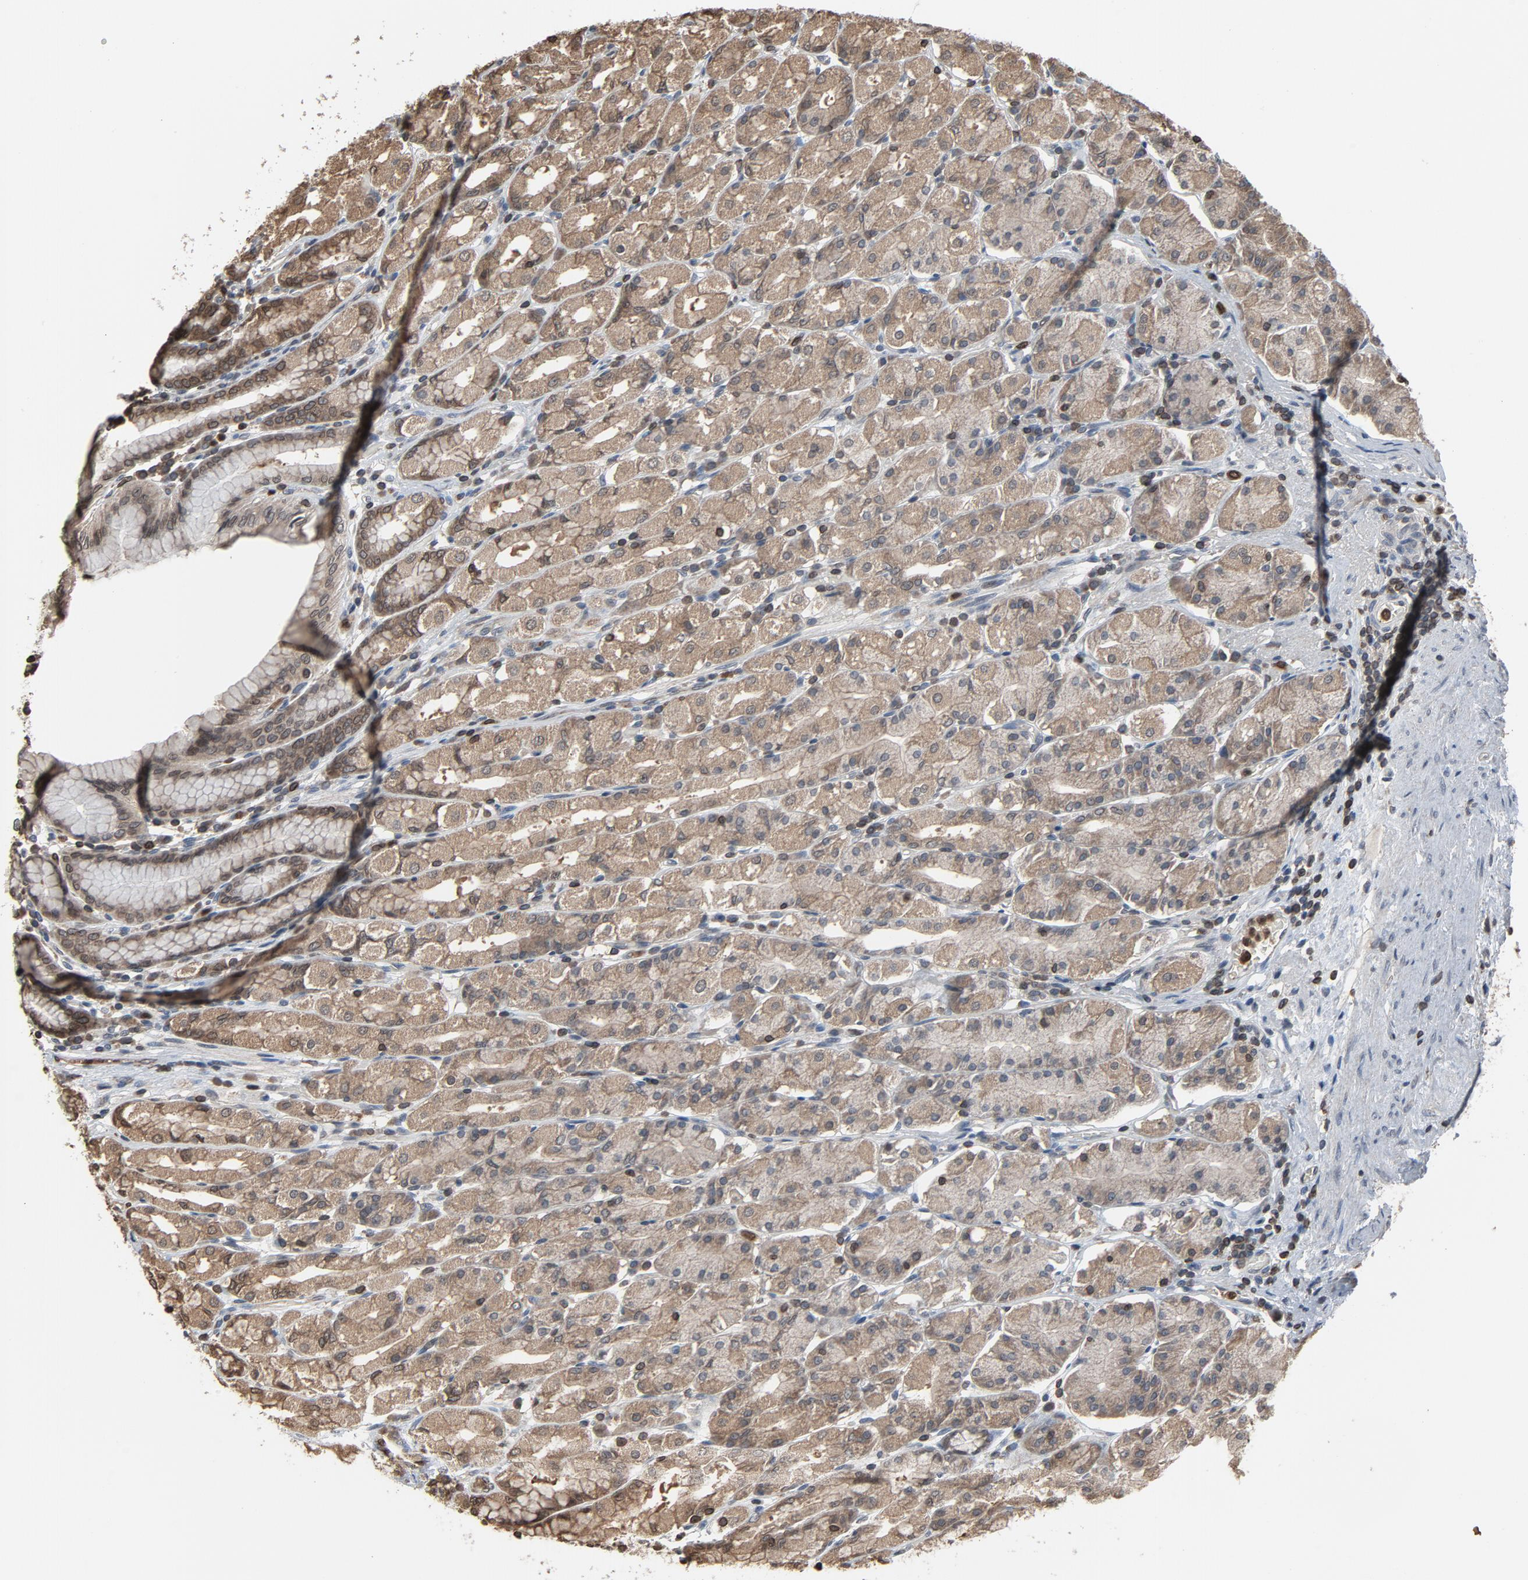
{"staining": {"intensity": "moderate", "quantity": "<25%", "location": "cytoplasmic/membranous,nuclear"}, "tissue": "stomach", "cell_type": "Glandular cells", "image_type": "normal", "snomed": [{"axis": "morphology", "description": "Normal tissue, NOS"}, {"axis": "topography", "description": "Stomach, upper"}], "caption": "The photomicrograph displays immunohistochemical staining of normal stomach. There is moderate cytoplasmic/membranous,nuclear positivity is appreciated in approximately <25% of glandular cells.", "gene": "UBE2D1", "patient": {"sex": "male", "age": 68}}